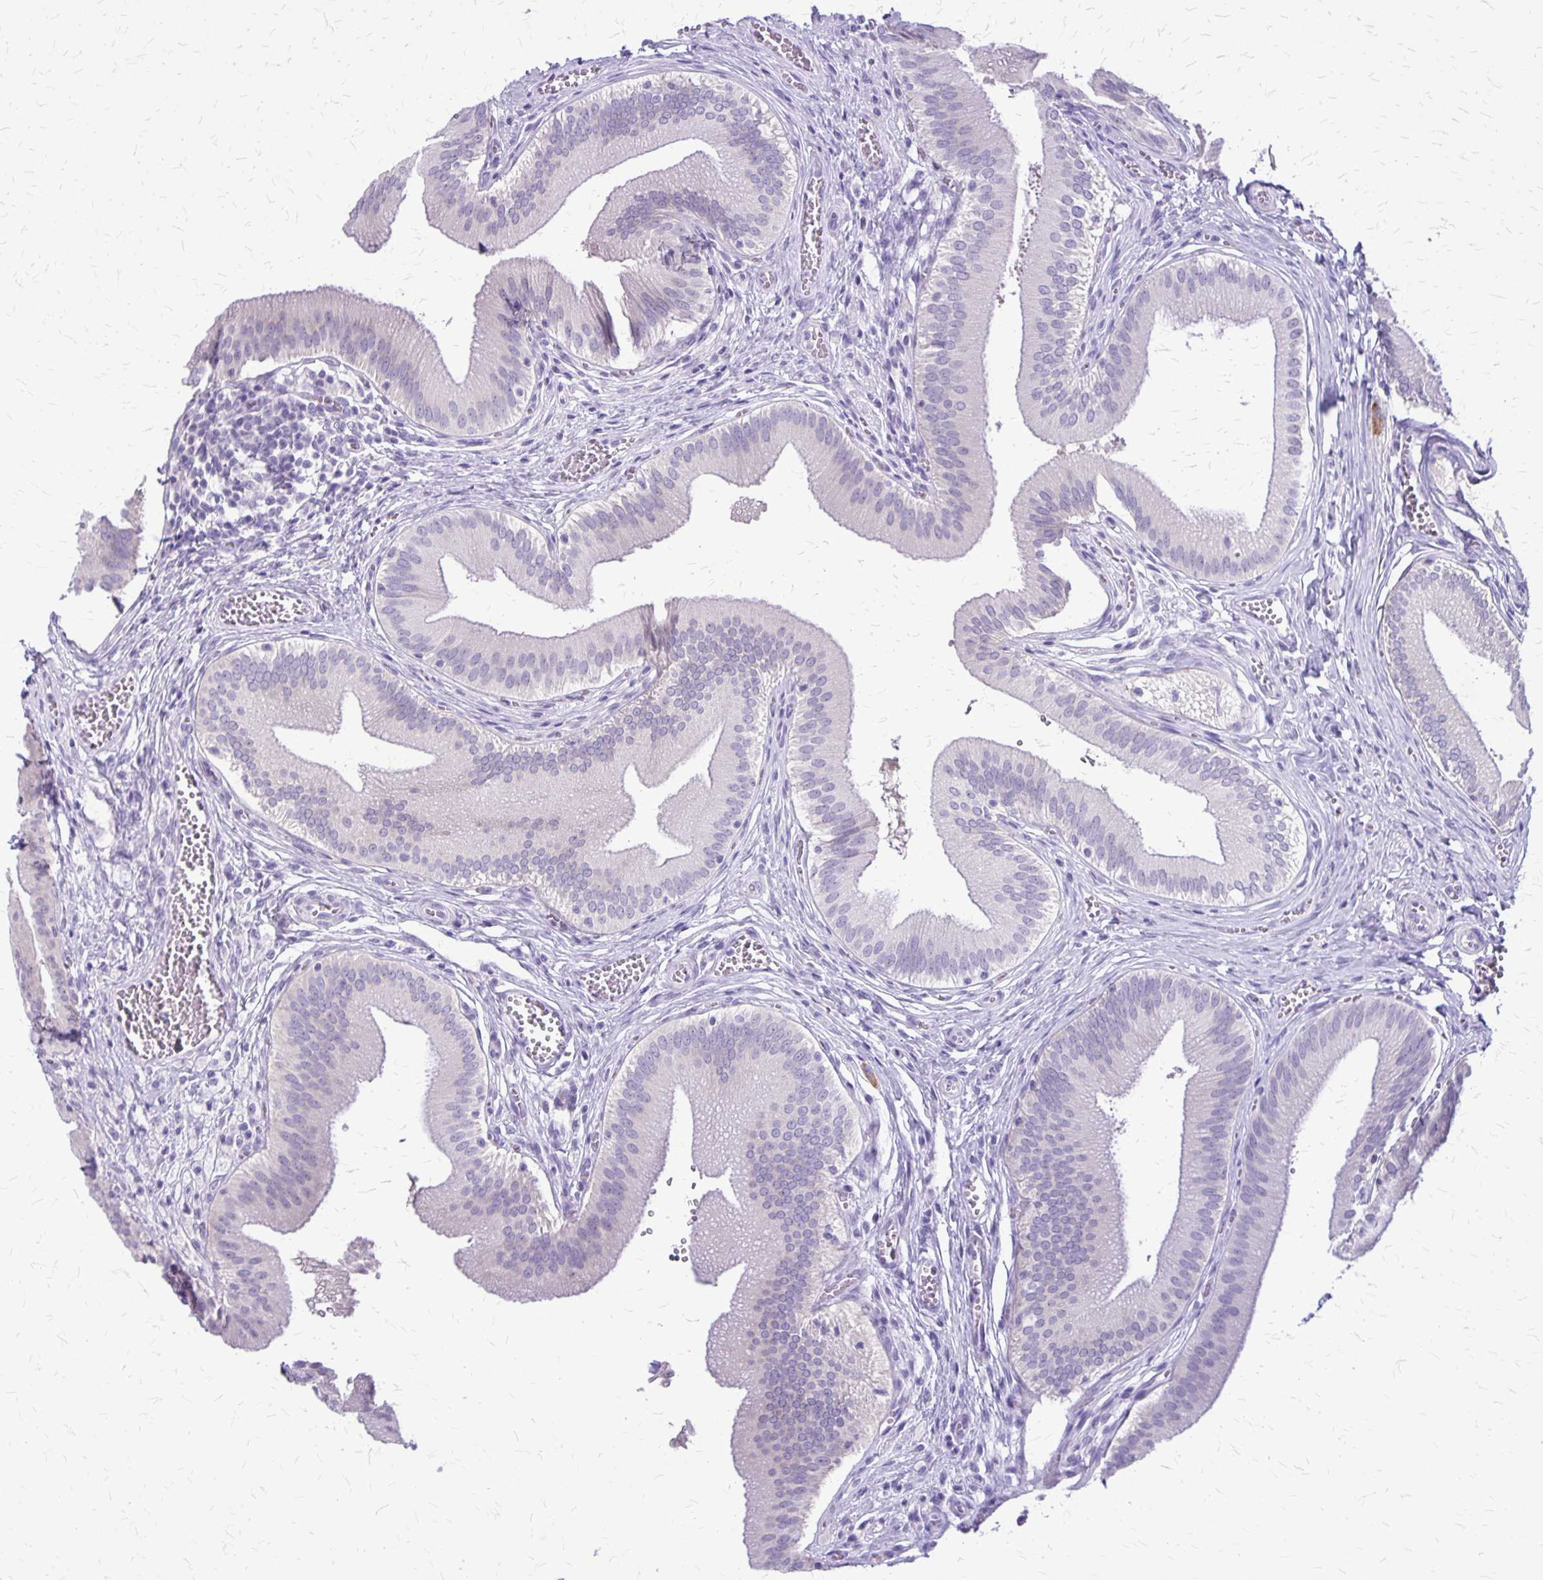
{"staining": {"intensity": "negative", "quantity": "none", "location": "none"}, "tissue": "gallbladder", "cell_type": "Glandular cells", "image_type": "normal", "snomed": [{"axis": "morphology", "description": "Normal tissue, NOS"}, {"axis": "topography", "description": "Gallbladder"}], "caption": "This is an immunohistochemistry micrograph of benign gallbladder. There is no positivity in glandular cells.", "gene": "PLXNB3", "patient": {"sex": "male", "age": 17}}